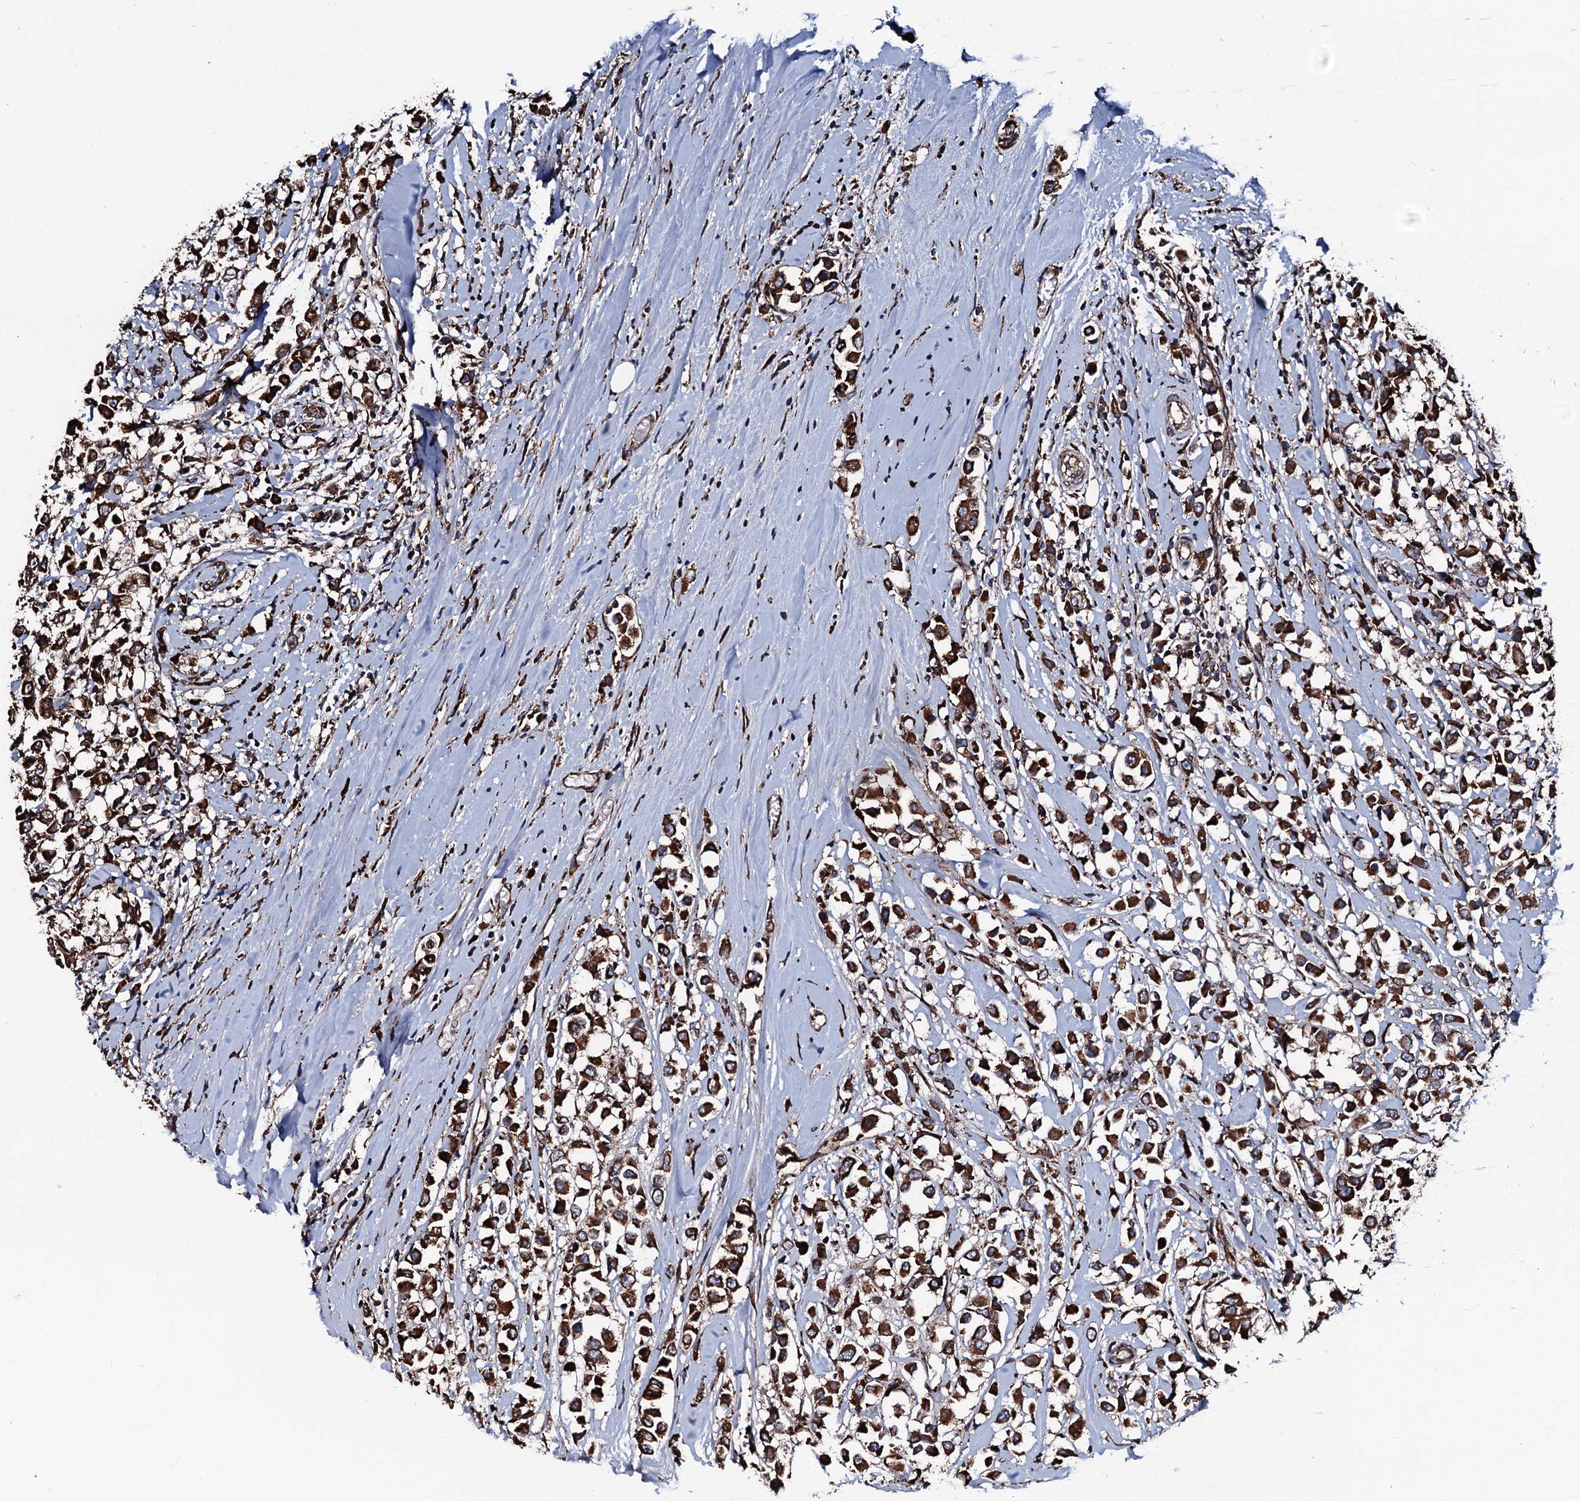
{"staining": {"intensity": "strong", "quantity": ">75%", "location": "cytoplasmic/membranous"}, "tissue": "breast cancer", "cell_type": "Tumor cells", "image_type": "cancer", "snomed": [{"axis": "morphology", "description": "Duct carcinoma"}, {"axis": "topography", "description": "Breast"}], "caption": "Immunohistochemistry (IHC) (DAB (3,3'-diaminobenzidine)) staining of human infiltrating ductal carcinoma (breast) exhibits strong cytoplasmic/membranous protein positivity in about >75% of tumor cells. Nuclei are stained in blue.", "gene": "RAB12", "patient": {"sex": "female", "age": 61}}